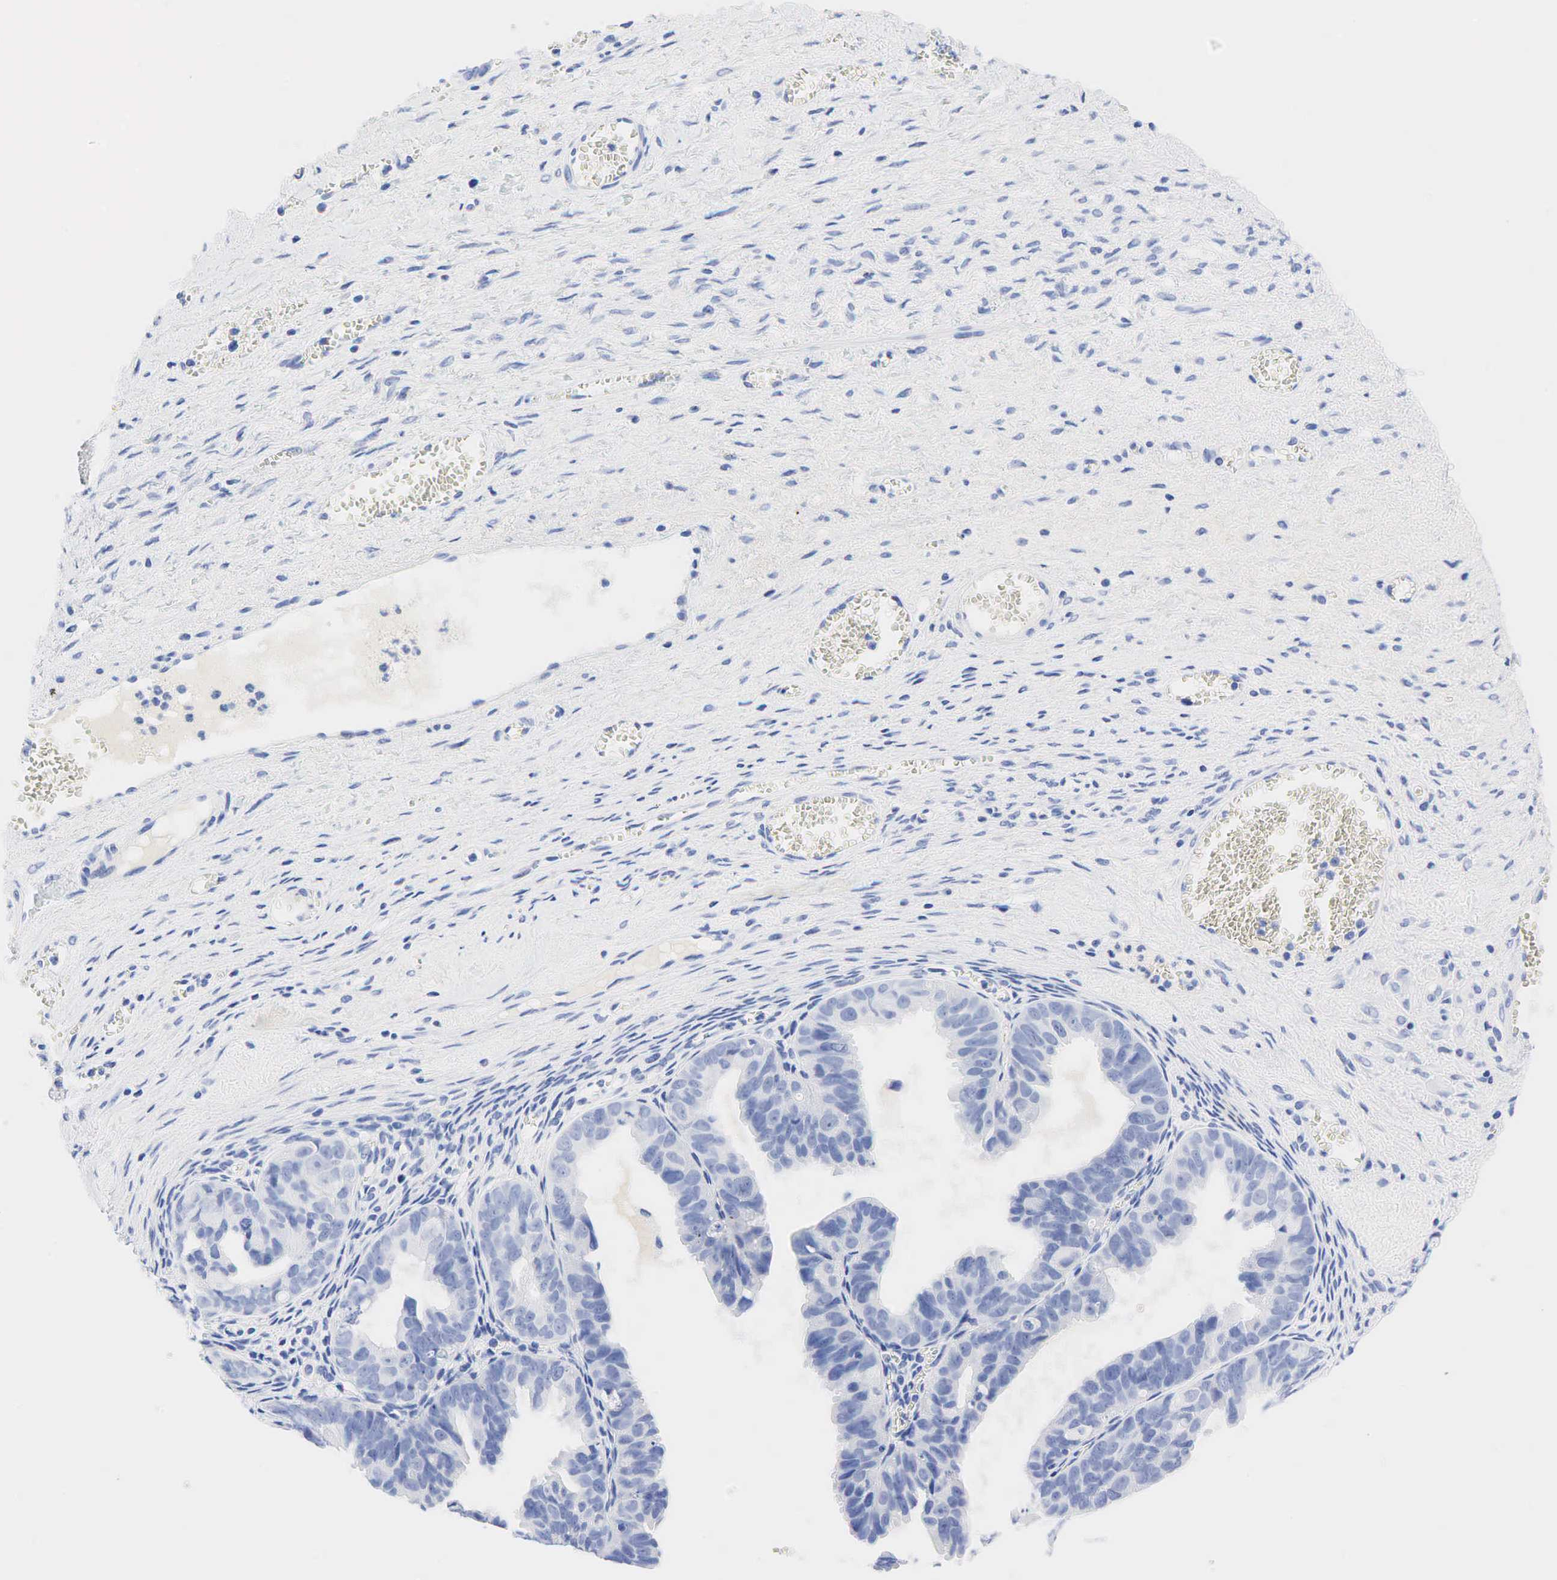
{"staining": {"intensity": "negative", "quantity": "none", "location": "none"}, "tissue": "ovarian cancer", "cell_type": "Tumor cells", "image_type": "cancer", "snomed": [{"axis": "morphology", "description": "Carcinoma, endometroid"}, {"axis": "topography", "description": "Ovary"}], "caption": "Ovarian endometroid carcinoma was stained to show a protein in brown. There is no significant positivity in tumor cells. (Stains: DAB immunohistochemistry (IHC) with hematoxylin counter stain, Microscopy: brightfield microscopy at high magnification).", "gene": "NKX2-1", "patient": {"sex": "female", "age": 85}}